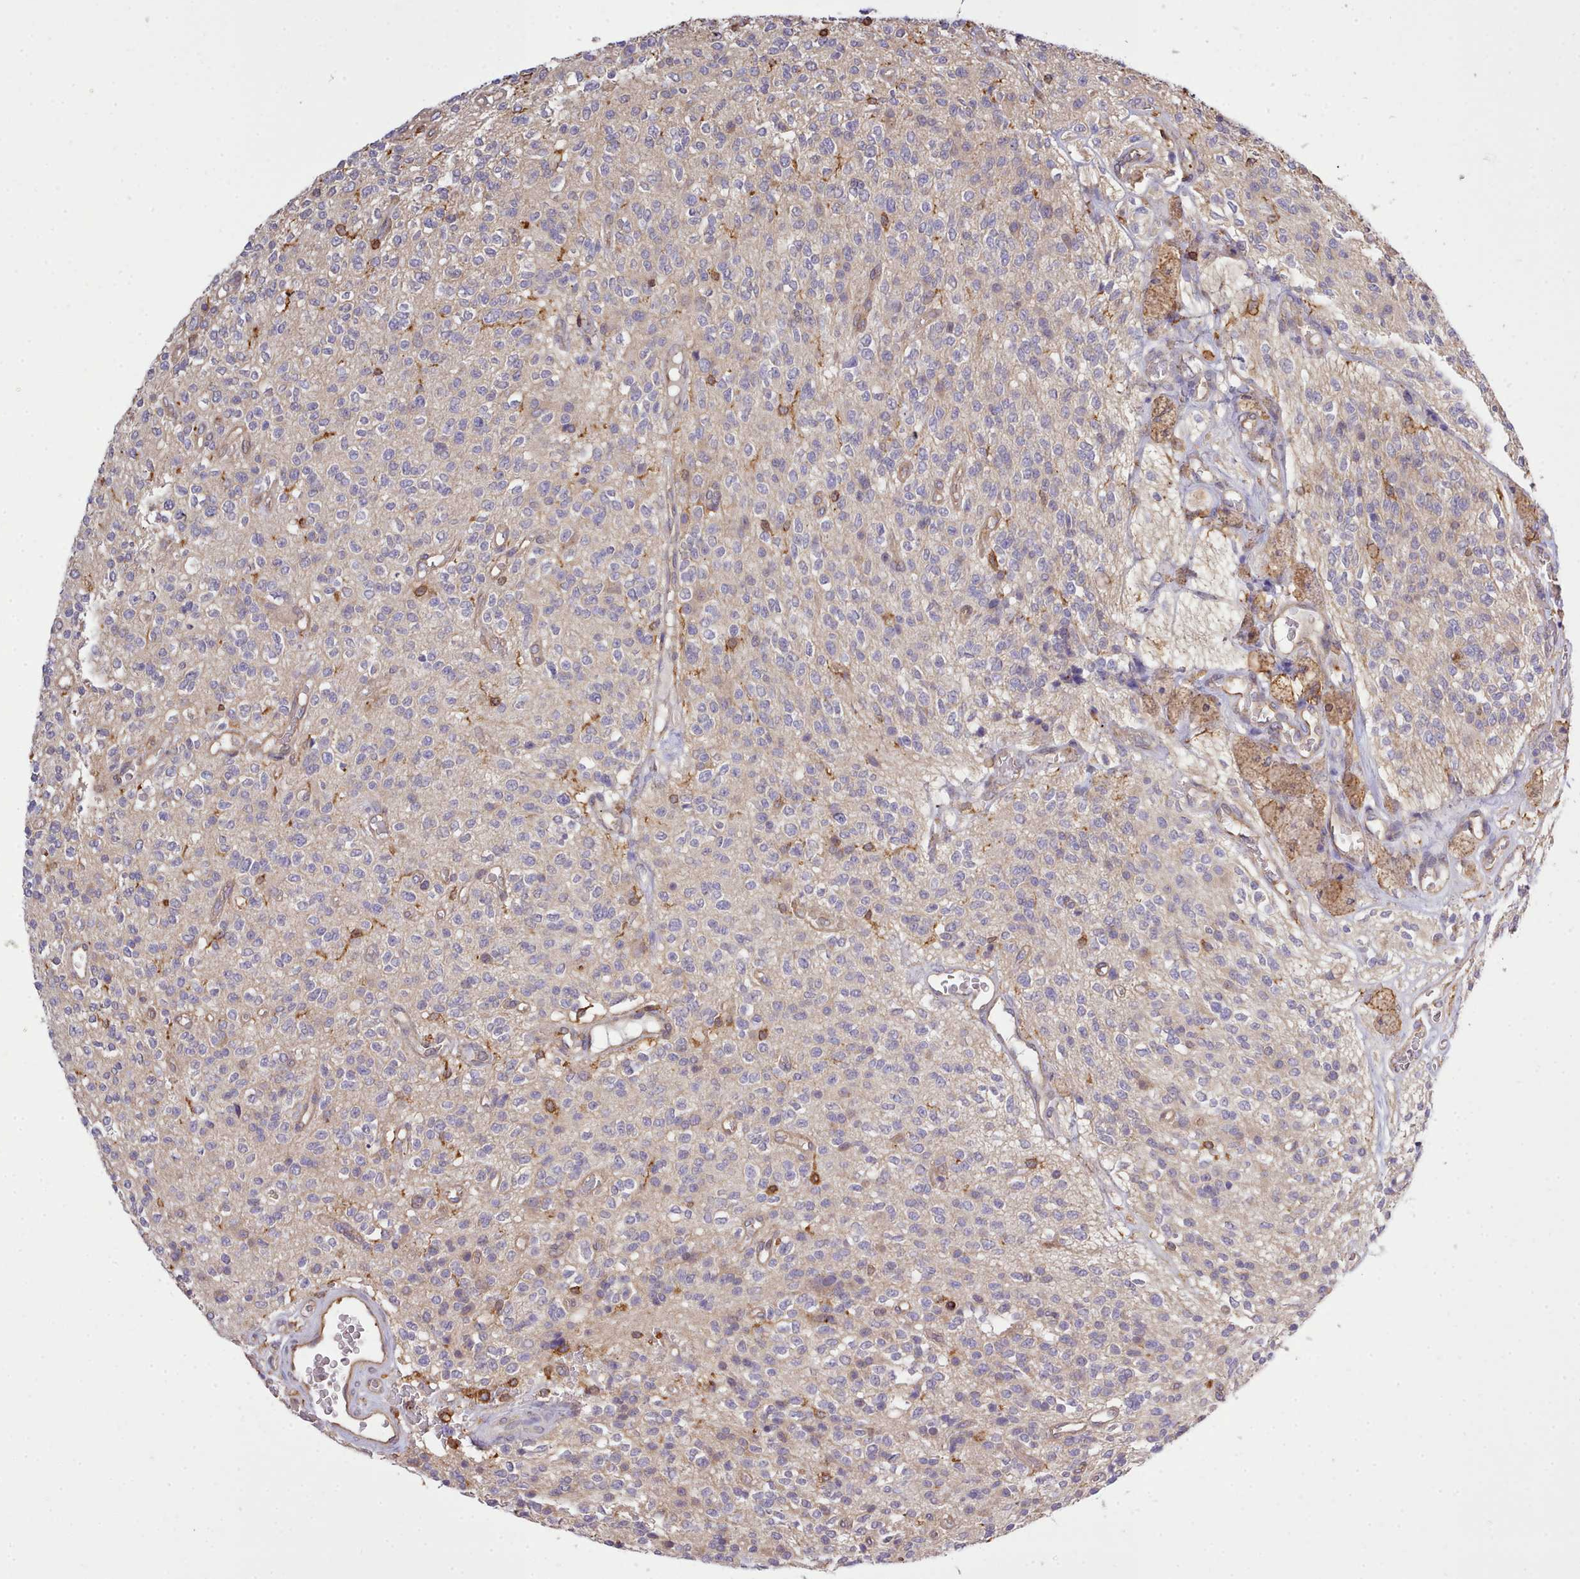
{"staining": {"intensity": "negative", "quantity": "none", "location": "none"}, "tissue": "glioma", "cell_type": "Tumor cells", "image_type": "cancer", "snomed": [{"axis": "morphology", "description": "Glioma, malignant, High grade"}, {"axis": "topography", "description": "Brain"}], "caption": "Malignant glioma (high-grade) was stained to show a protein in brown. There is no significant positivity in tumor cells.", "gene": "CAPZA1", "patient": {"sex": "male", "age": 34}}